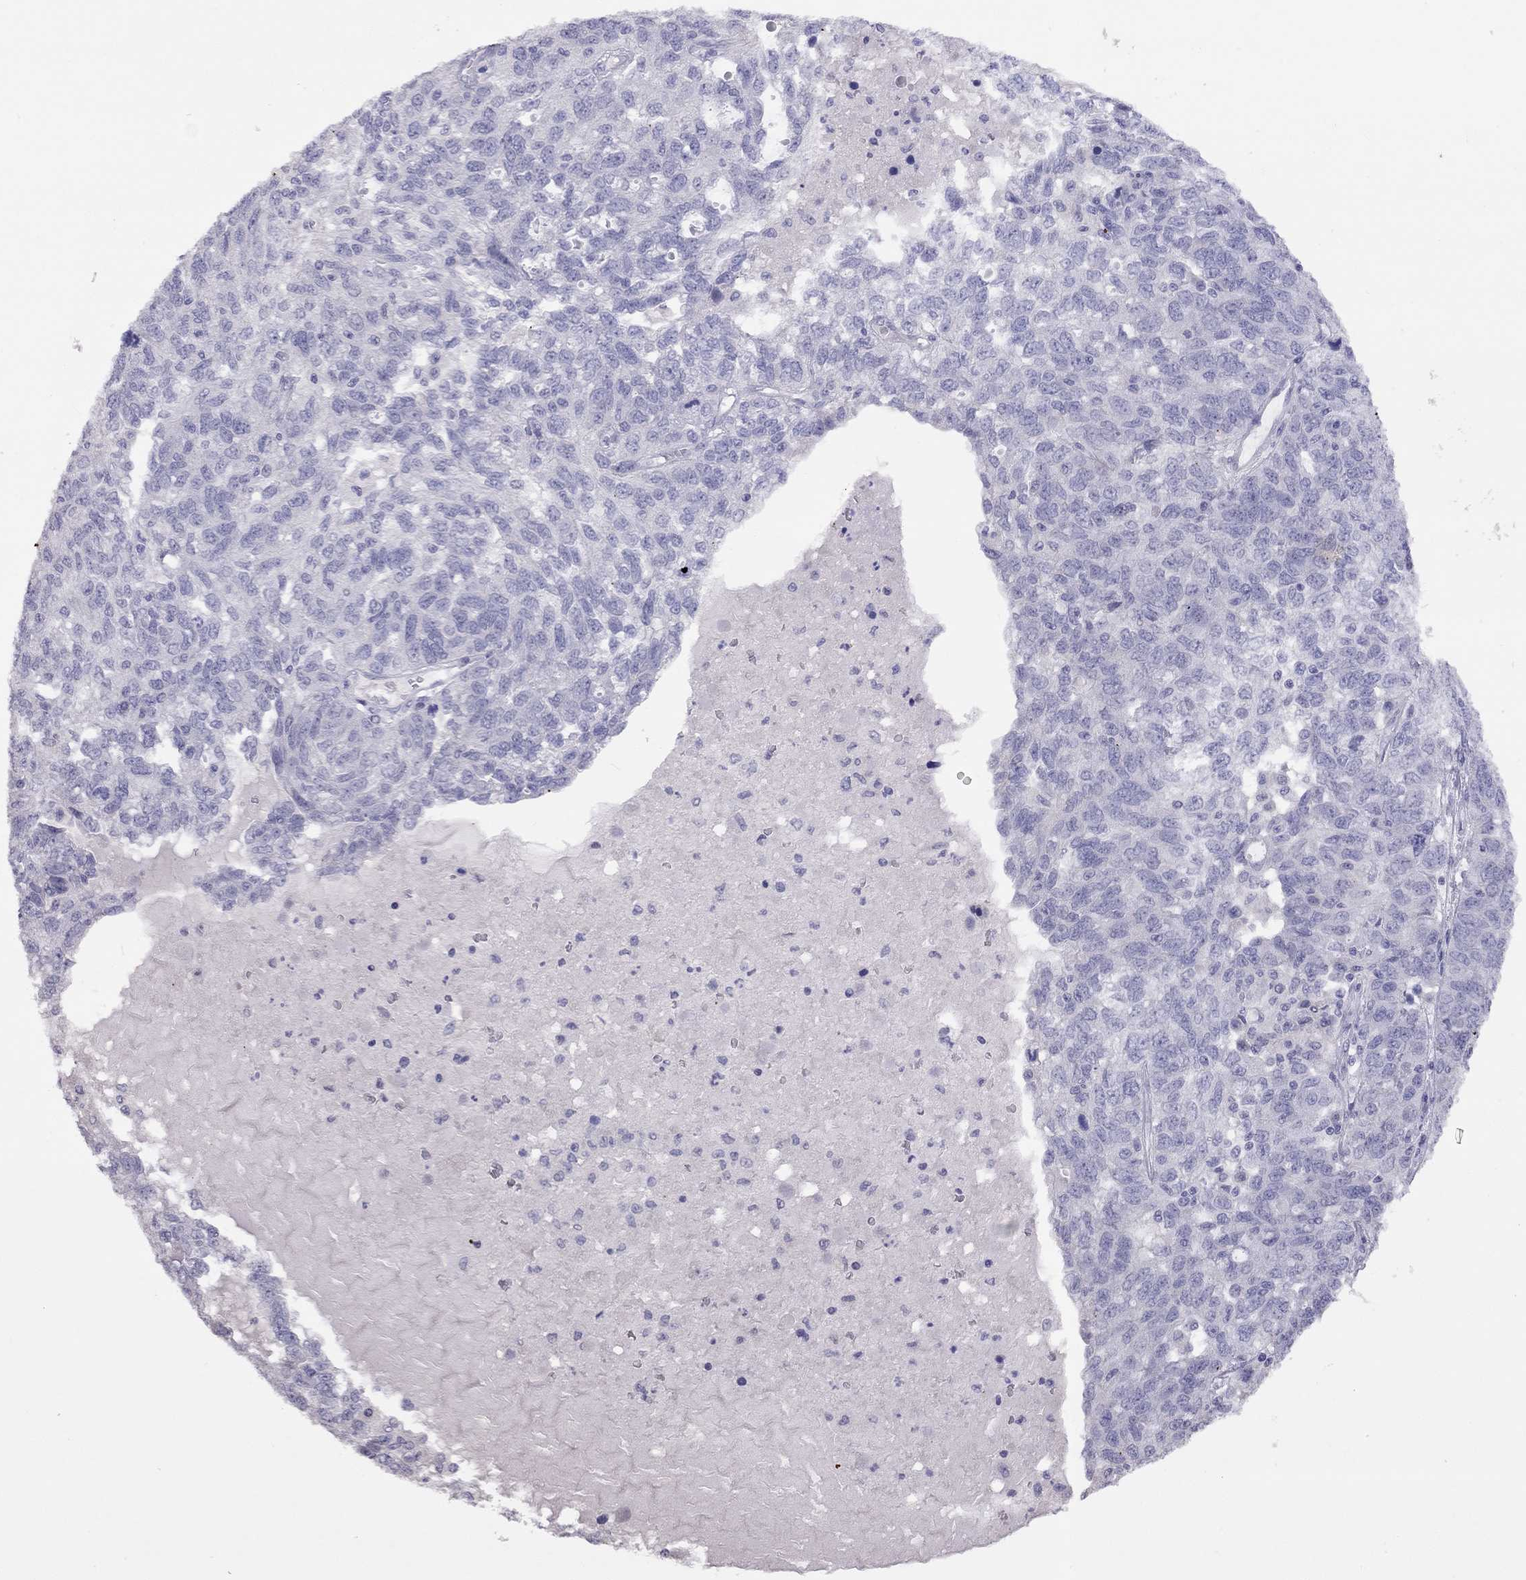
{"staining": {"intensity": "negative", "quantity": "none", "location": "none"}, "tissue": "ovarian cancer", "cell_type": "Tumor cells", "image_type": "cancer", "snomed": [{"axis": "morphology", "description": "Cystadenocarcinoma, serous, NOS"}, {"axis": "topography", "description": "Ovary"}], "caption": "High power microscopy photomicrograph of an immunohistochemistry (IHC) micrograph of serous cystadenocarcinoma (ovarian), revealing no significant staining in tumor cells.", "gene": "HES5", "patient": {"sex": "female", "age": 71}}